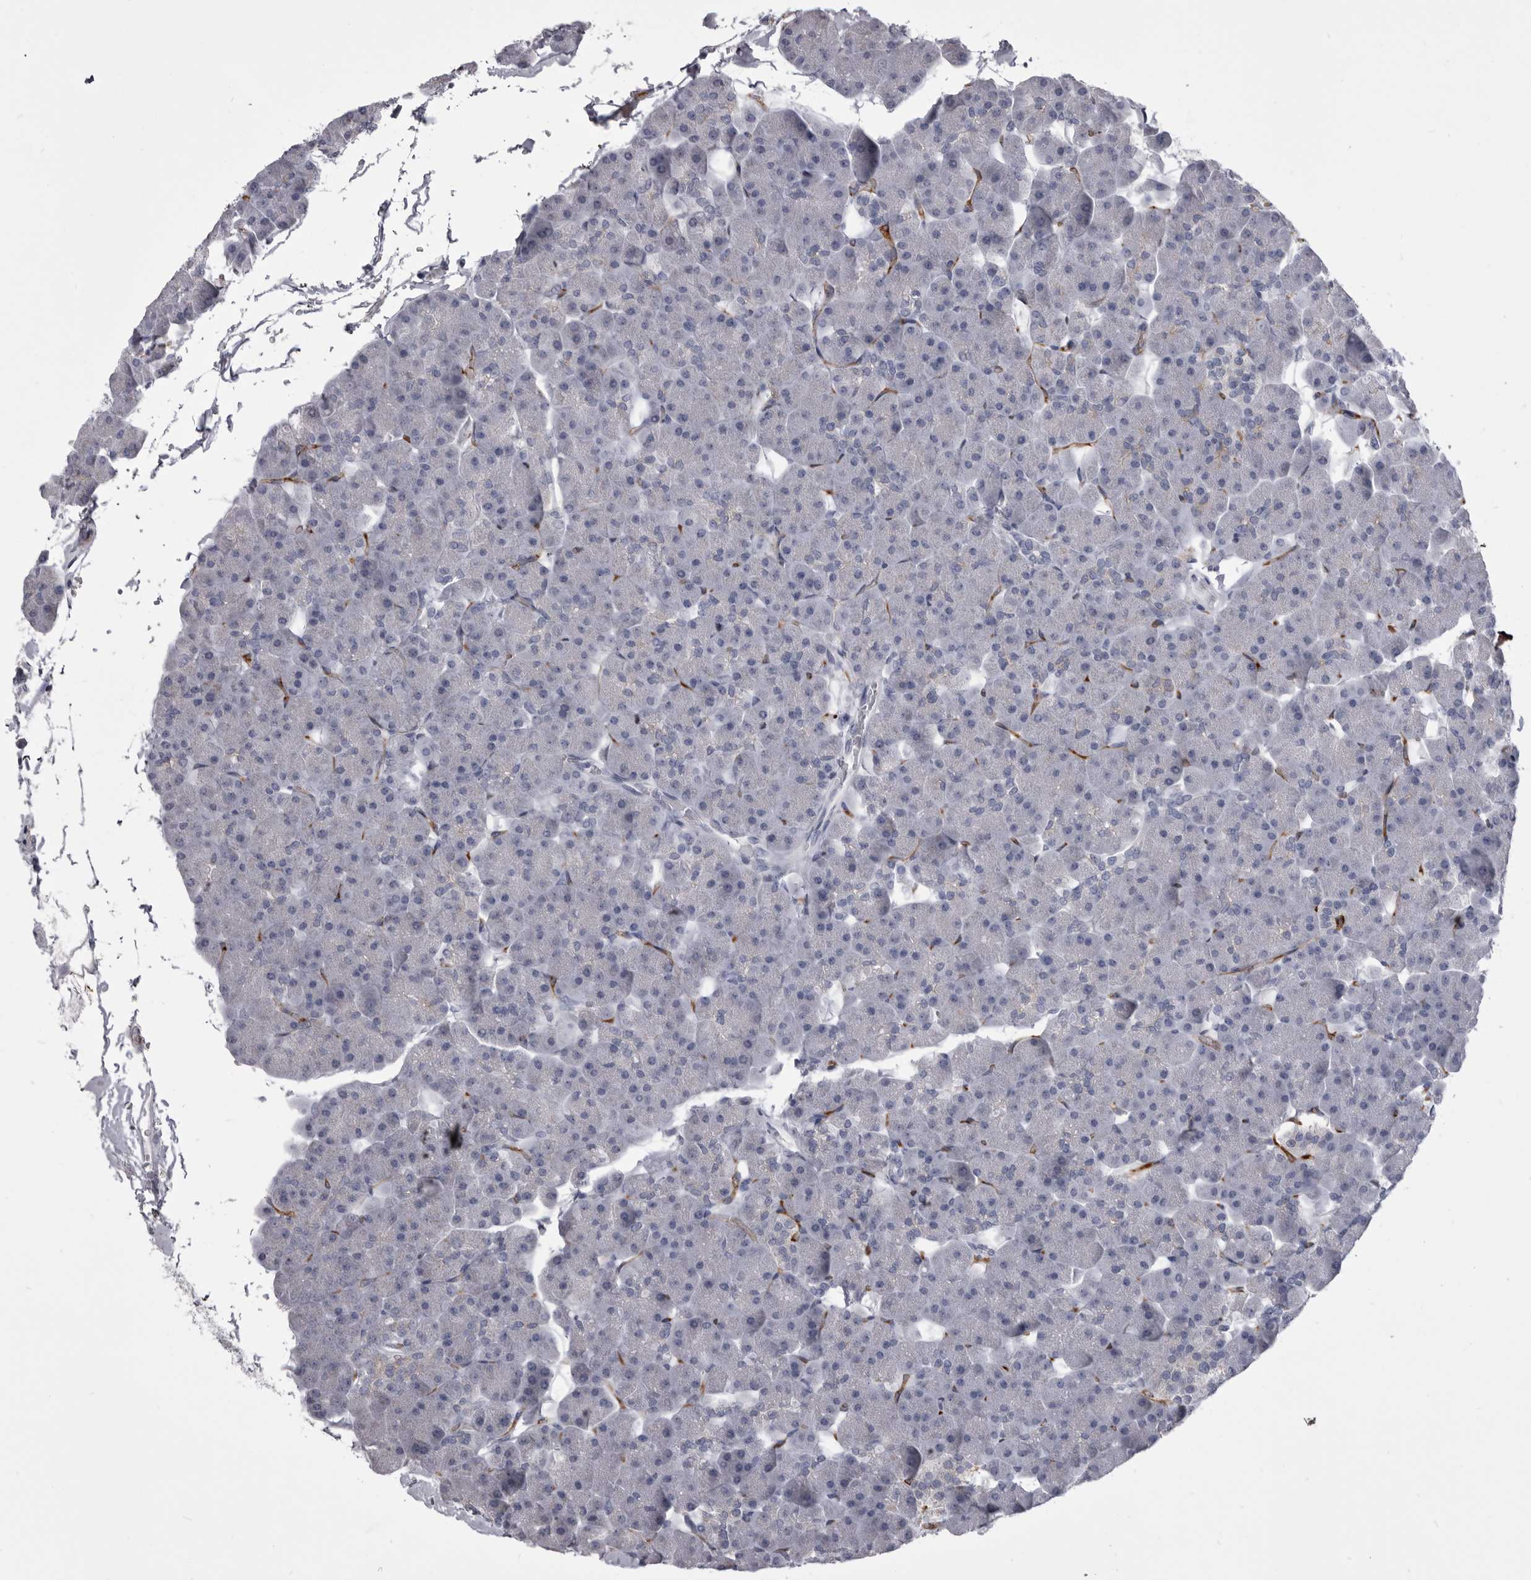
{"staining": {"intensity": "negative", "quantity": "none", "location": "none"}, "tissue": "pancreas", "cell_type": "Exocrine glandular cells", "image_type": "normal", "snomed": [{"axis": "morphology", "description": "Normal tissue, NOS"}, {"axis": "topography", "description": "Pancreas"}], "caption": "IHC photomicrograph of unremarkable pancreas: pancreas stained with DAB shows no significant protein positivity in exocrine glandular cells. The staining is performed using DAB brown chromogen with nuclei counter-stained in using hematoxylin.", "gene": "OPLAH", "patient": {"sex": "male", "age": 35}}